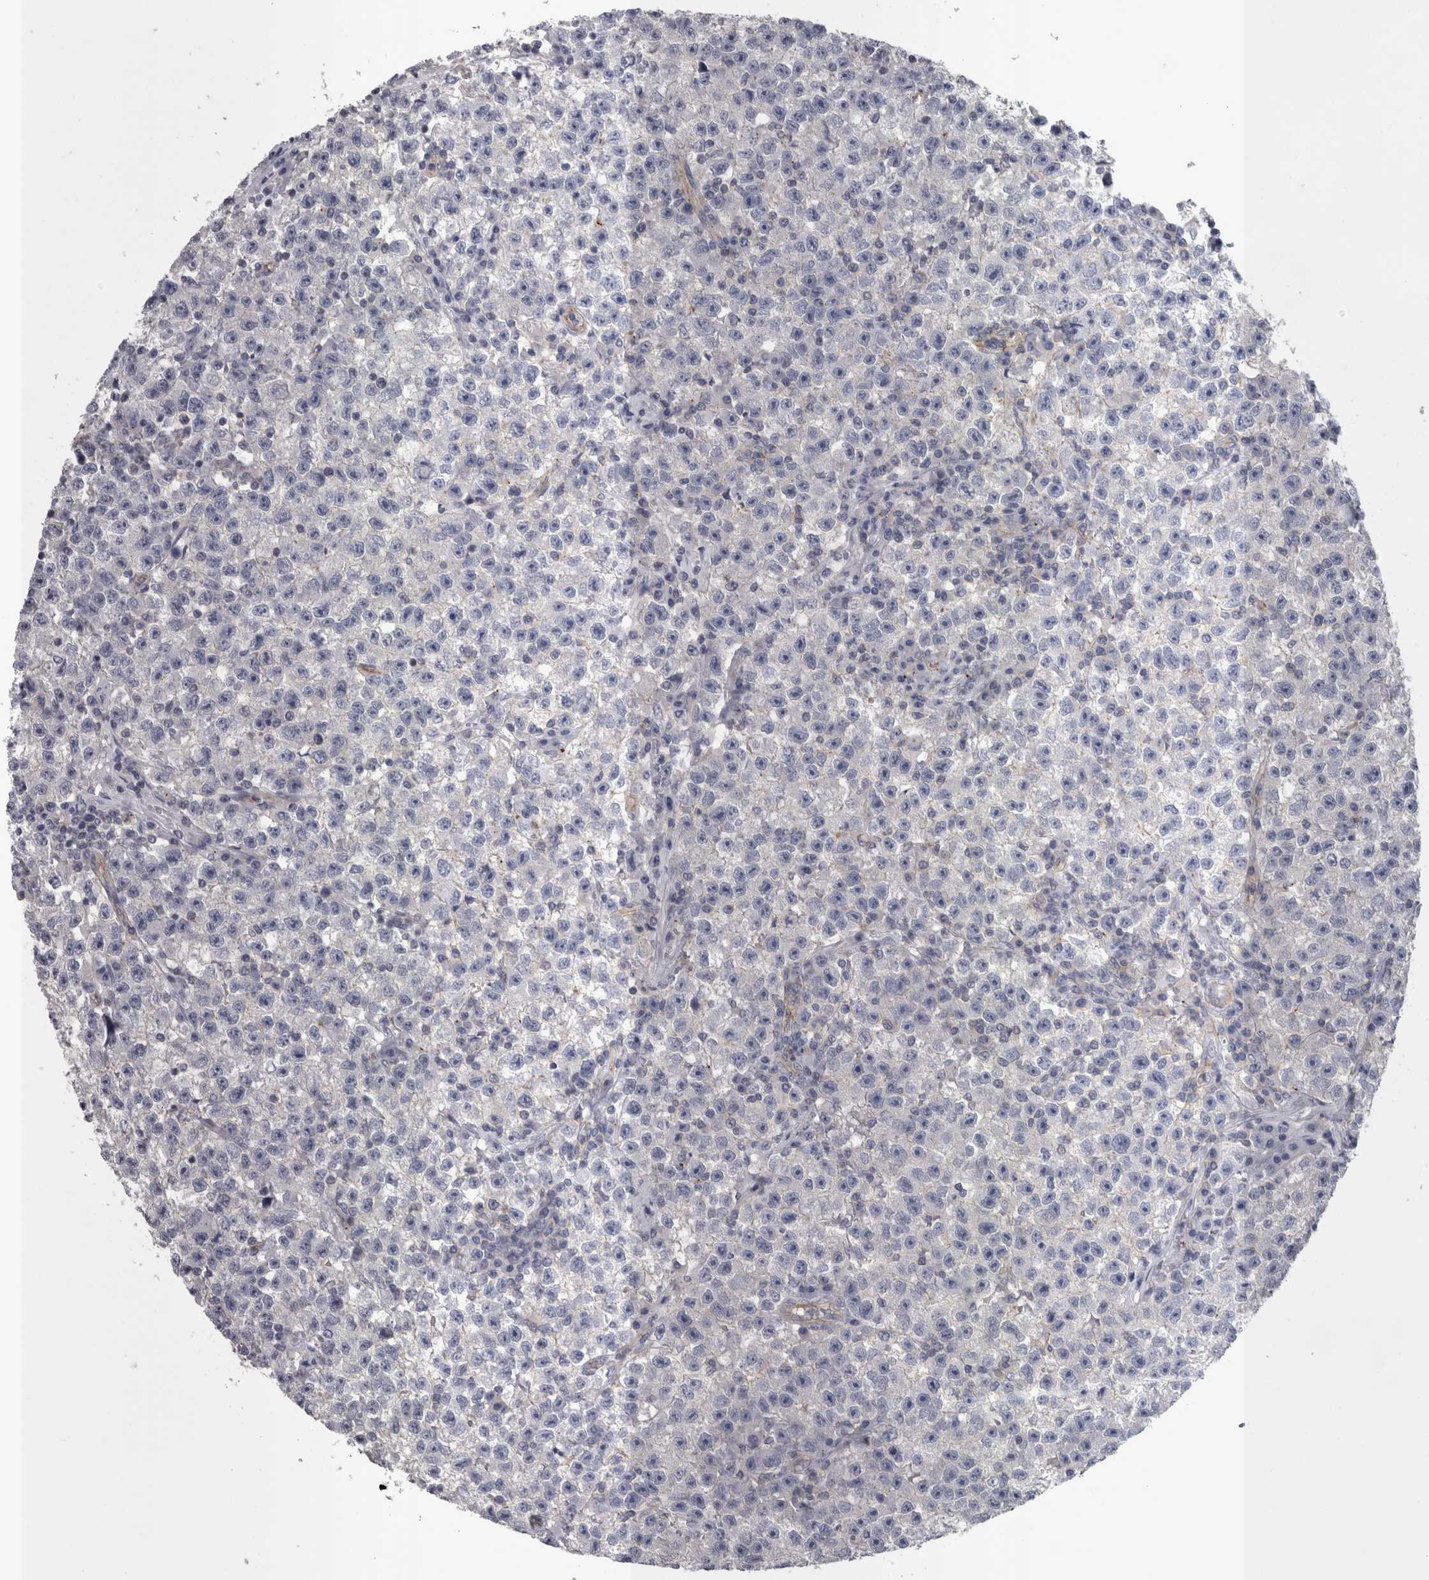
{"staining": {"intensity": "negative", "quantity": "none", "location": "none"}, "tissue": "testis cancer", "cell_type": "Tumor cells", "image_type": "cancer", "snomed": [{"axis": "morphology", "description": "Seminoma, NOS"}, {"axis": "topography", "description": "Testis"}], "caption": "High power microscopy photomicrograph of an immunohistochemistry photomicrograph of seminoma (testis), revealing no significant positivity in tumor cells. The staining was performed using DAB (3,3'-diaminobenzidine) to visualize the protein expression in brown, while the nuclei were stained in blue with hematoxylin (Magnification: 20x).", "gene": "LYZL6", "patient": {"sex": "male", "age": 22}}